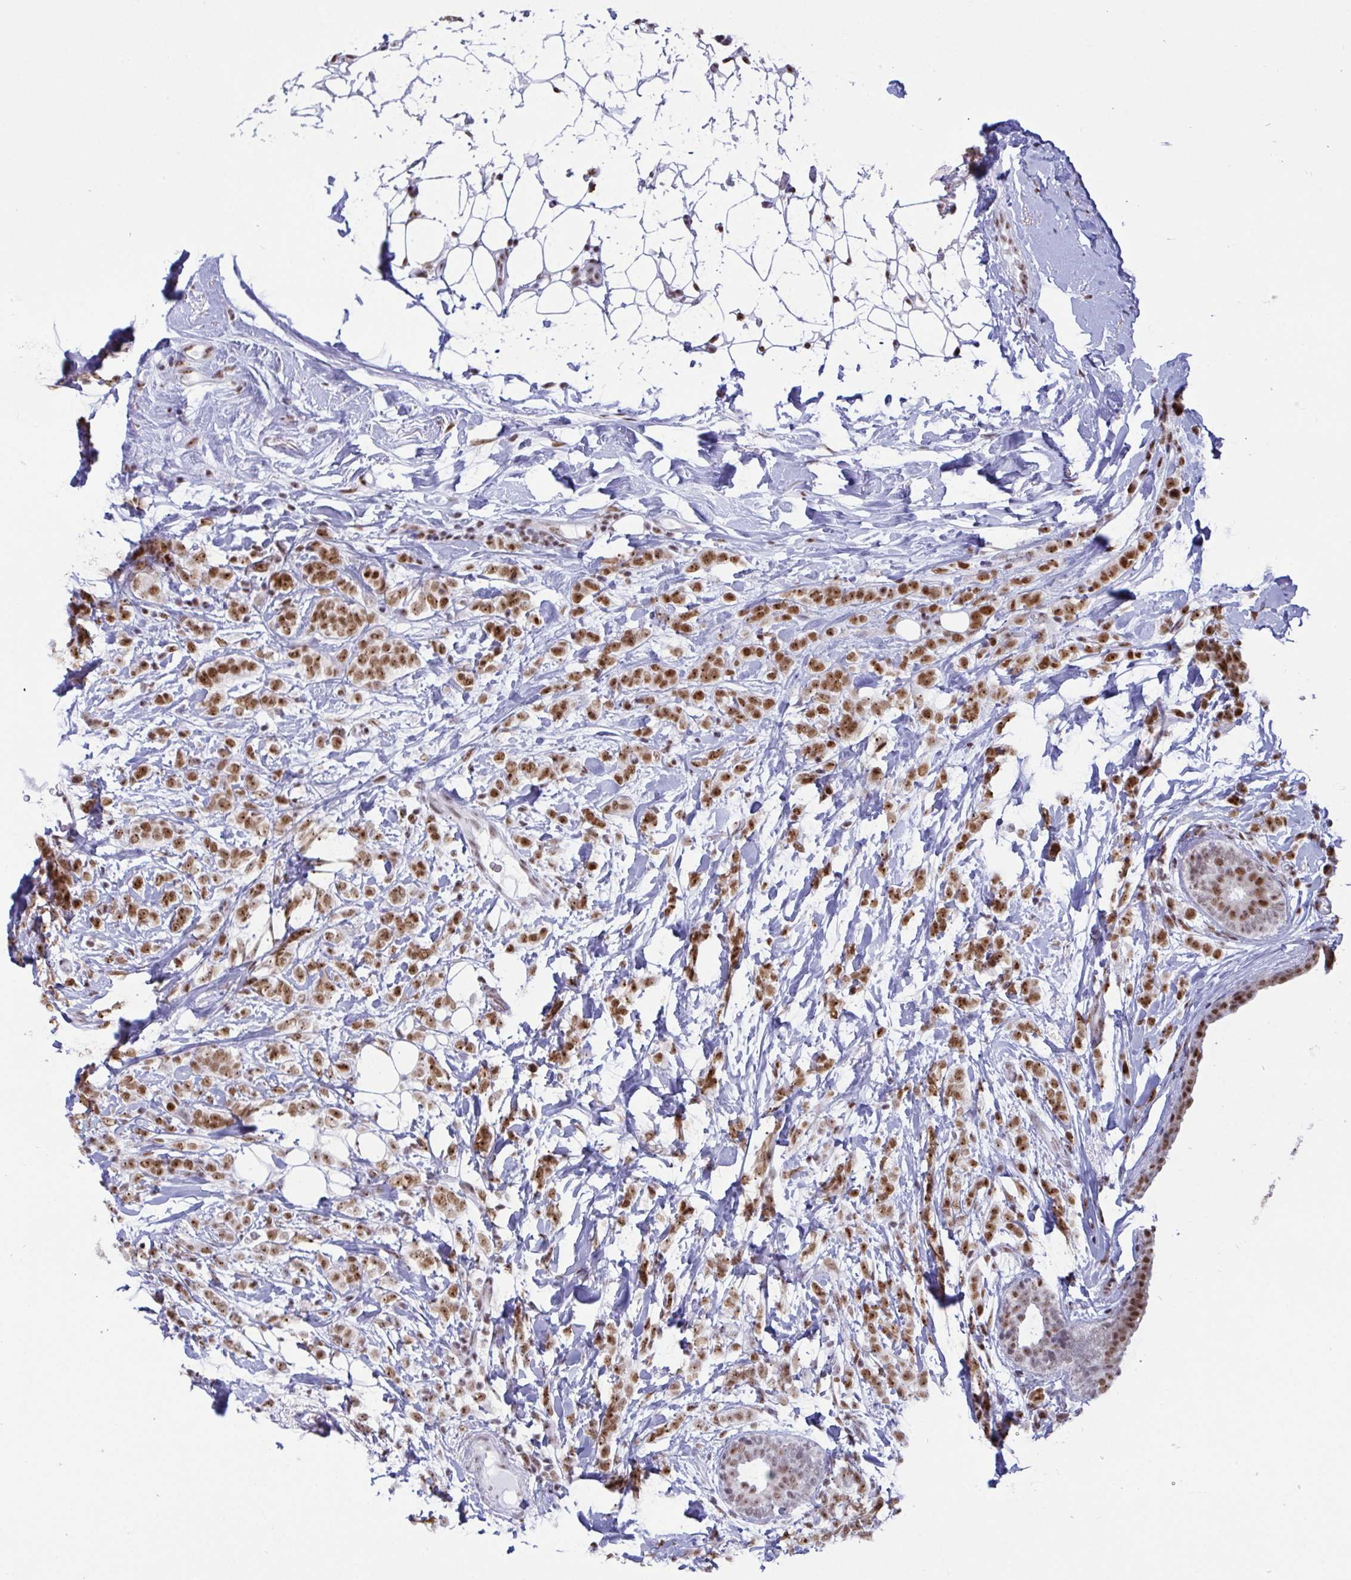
{"staining": {"intensity": "moderate", "quantity": ">75%", "location": "nuclear"}, "tissue": "breast cancer", "cell_type": "Tumor cells", "image_type": "cancer", "snomed": [{"axis": "morphology", "description": "Lobular carcinoma"}, {"axis": "topography", "description": "Breast"}], "caption": "DAB (3,3'-diaminobenzidine) immunohistochemical staining of breast cancer reveals moderate nuclear protein expression in about >75% of tumor cells. Nuclei are stained in blue.", "gene": "SUPT16H", "patient": {"sex": "female", "age": 49}}